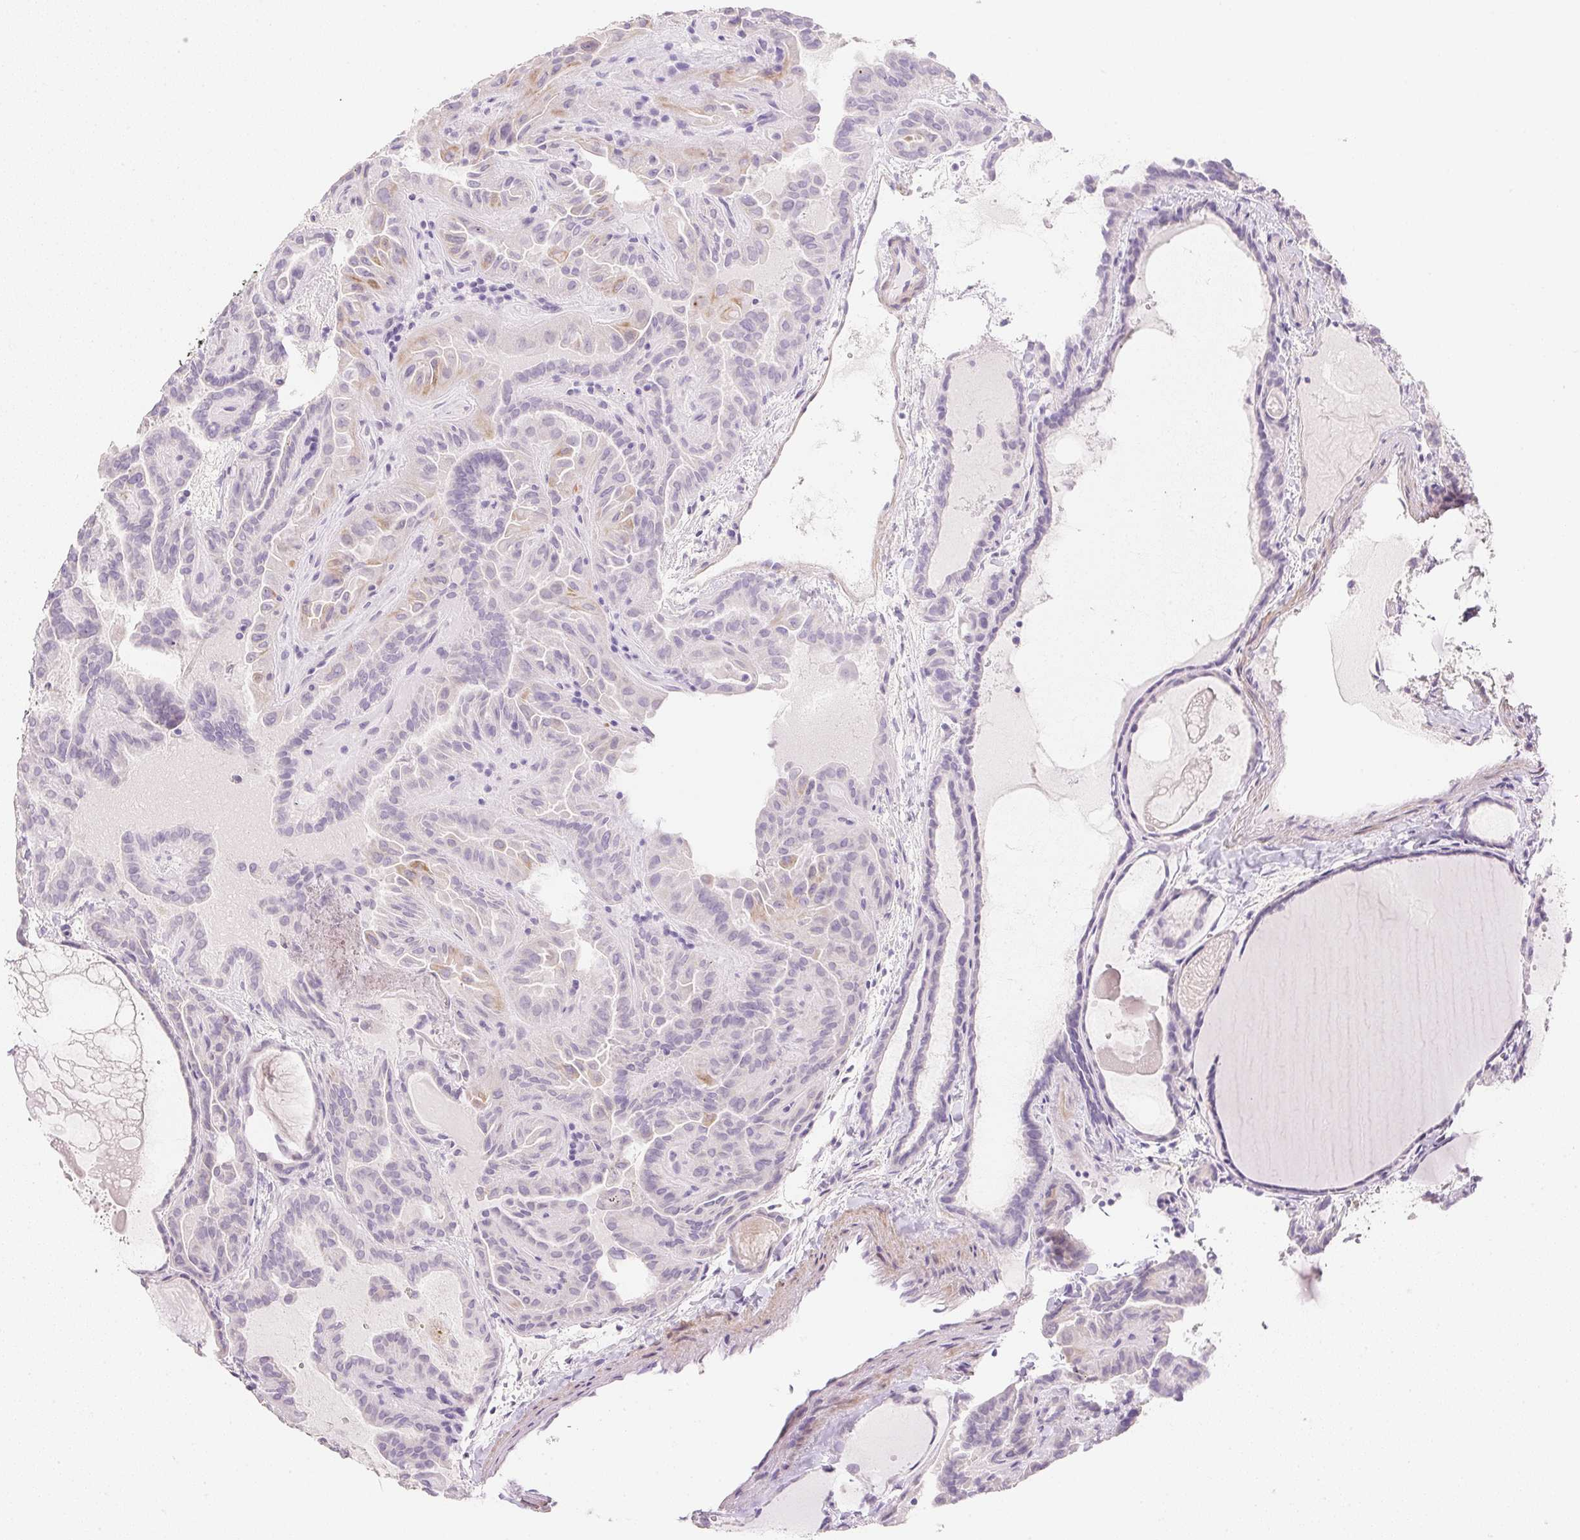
{"staining": {"intensity": "weak", "quantity": "<25%", "location": "cytoplasmic/membranous"}, "tissue": "thyroid cancer", "cell_type": "Tumor cells", "image_type": "cancer", "snomed": [{"axis": "morphology", "description": "Papillary adenocarcinoma, NOS"}, {"axis": "topography", "description": "Thyroid gland"}], "caption": "Tumor cells are negative for brown protein staining in thyroid papillary adenocarcinoma.", "gene": "KCNE2", "patient": {"sex": "female", "age": 46}}